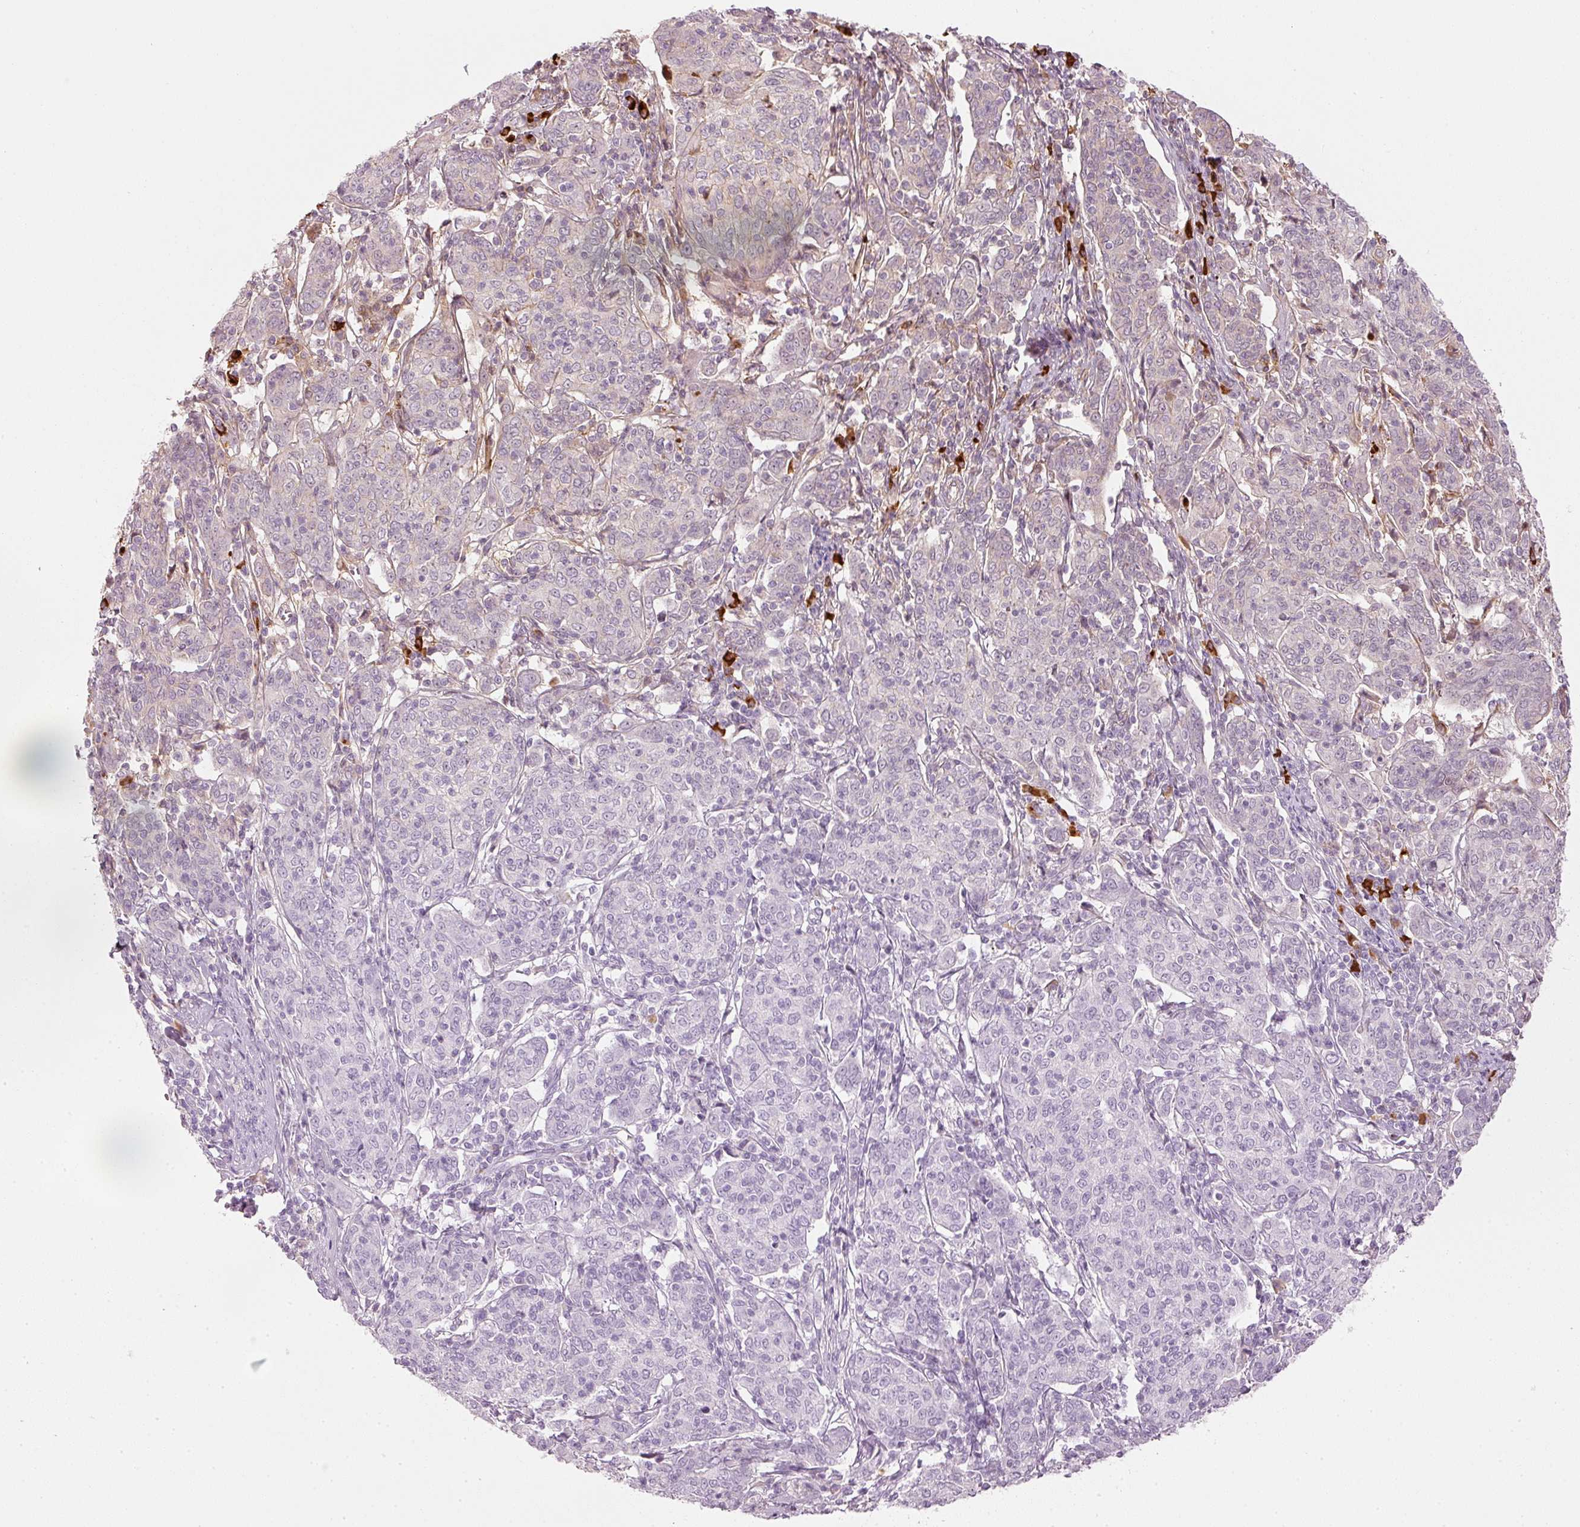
{"staining": {"intensity": "negative", "quantity": "none", "location": "none"}, "tissue": "cervical cancer", "cell_type": "Tumor cells", "image_type": "cancer", "snomed": [{"axis": "morphology", "description": "Squamous cell carcinoma, NOS"}, {"axis": "topography", "description": "Cervix"}], "caption": "Protein analysis of cervical cancer displays no significant expression in tumor cells.", "gene": "VCAM1", "patient": {"sex": "female", "age": 67}}